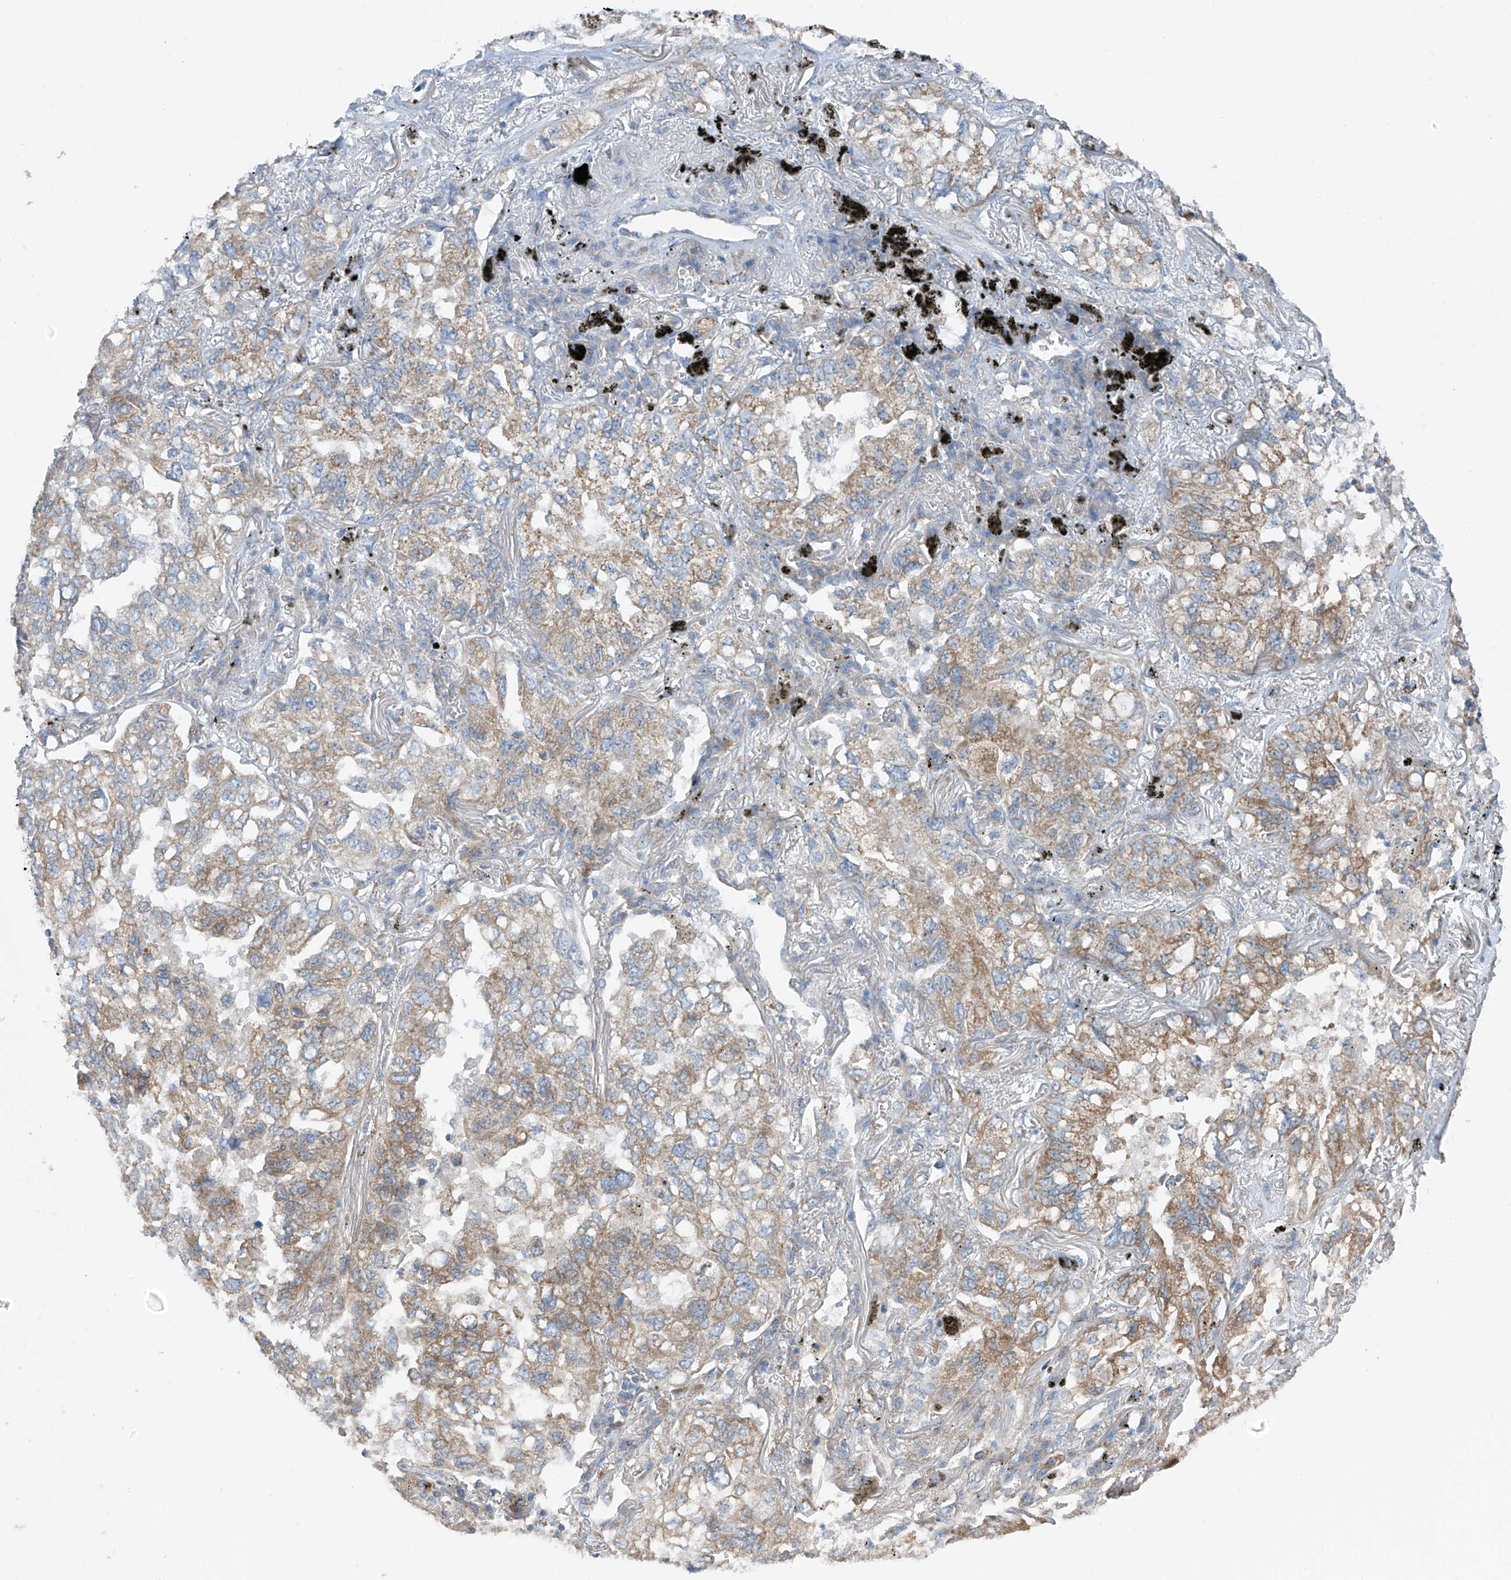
{"staining": {"intensity": "moderate", "quantity": ">75%", "location": "cytoplasmic/membranous"}, "tissue": "lung cancer", "cell_type": "Tumor cells", "image_type": "cancer", "snomed": [{"axis": "morphology", "description": "Adenocarcinoma, NOS"}, {"axis": "topography", "description": "Lung"}], "caption": "Moderate cytoplasmic/membranous positivity is present in about >75% of tumor cells in lung cancer (adenocarcinoma).", "gene": "EOMES", "patient": {"sex": "male", "age": 65}}